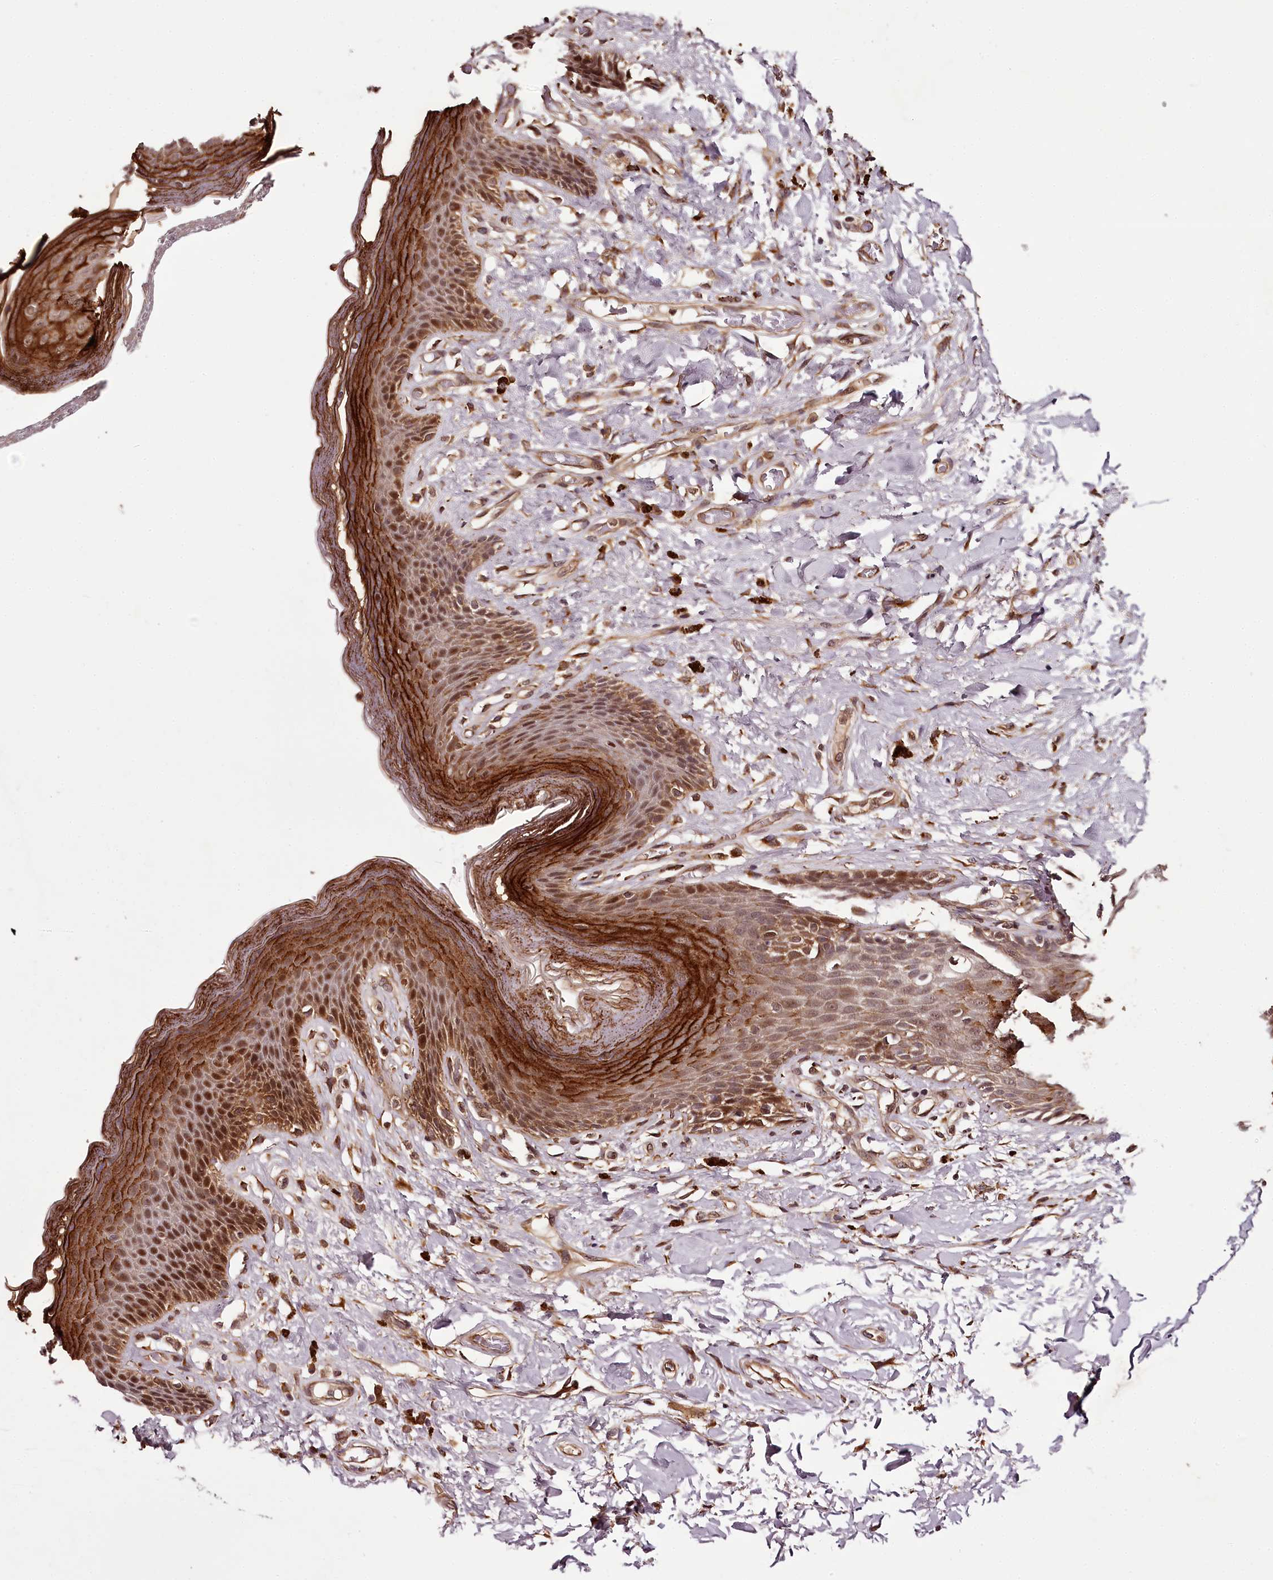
{"staining": {"intensity": "strong", "quantity": ">75%", "location": "cytoplasmic/membranous,nuclear"}, "tissue": "skin", "cell_type": "Epidermal cells", "image_type": "normal", "snomed": [{"axis": "morphology", "description": "Normal tissue, NOS"}, {"axis": "topography", "description": "Anal"}], "caption": "Protein expression analysis of benign skin reveals strong cytoplasmic/membranous,nuclear staining in approximately >75% of epidermal cells.", "gene": "MAML3", "patient": {"sex": "female", "age": 78}}